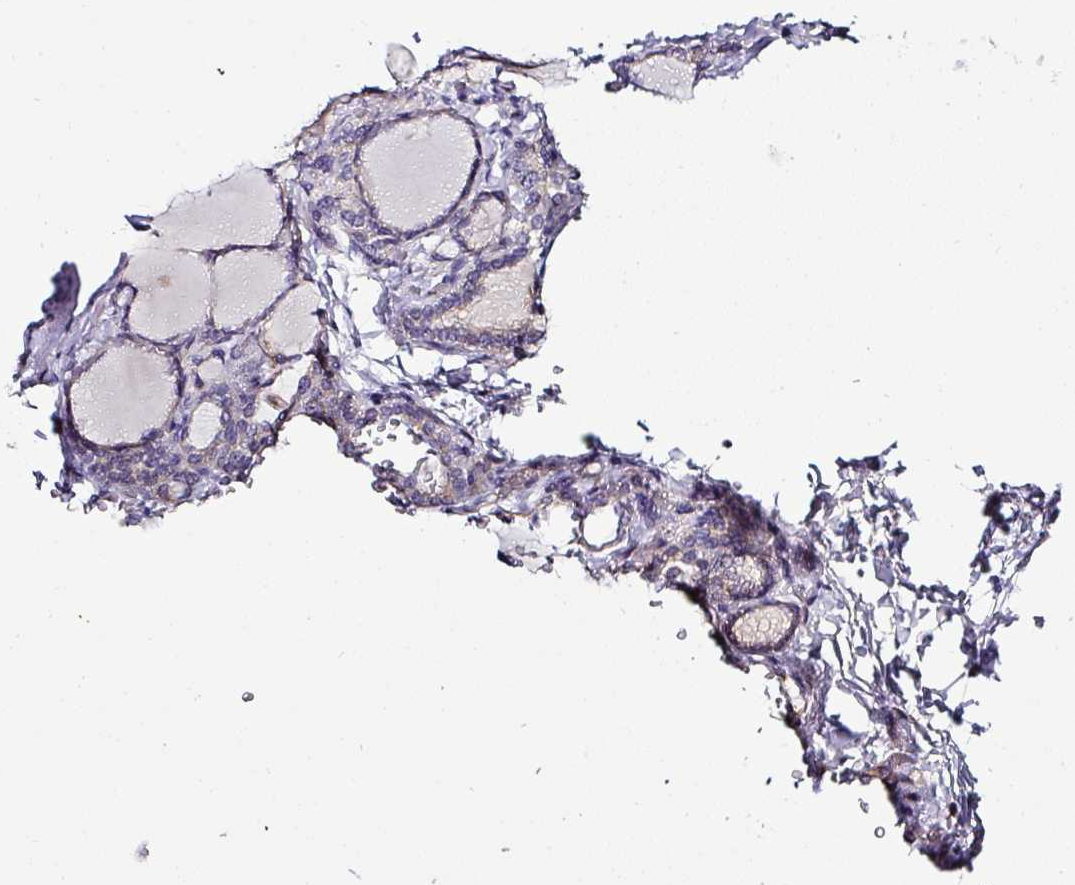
{"staining": {"intensity": "negative", "quantity": "none", "location": "none"}, "tissue": "thyroid gland", "cell_type": "Glandular cells", "image_type": "normal", "snomed": [{"axis": "morphology", "description": "Normal tissue, NOS"}, {"axis": "topography", "description": "Thyroid gland"}], "caption": "Immunohistochemical staining of normal human thyroid gland exhibits no significant staining in glandular cells. (Stains: DAB immunohistochemistry (IHC) with hematoxylin counter stain, Microscopy: brightfield microscopy at high magnification).", "gene": "NAPSA", "patient": {"sex": "female", "age": 31}}